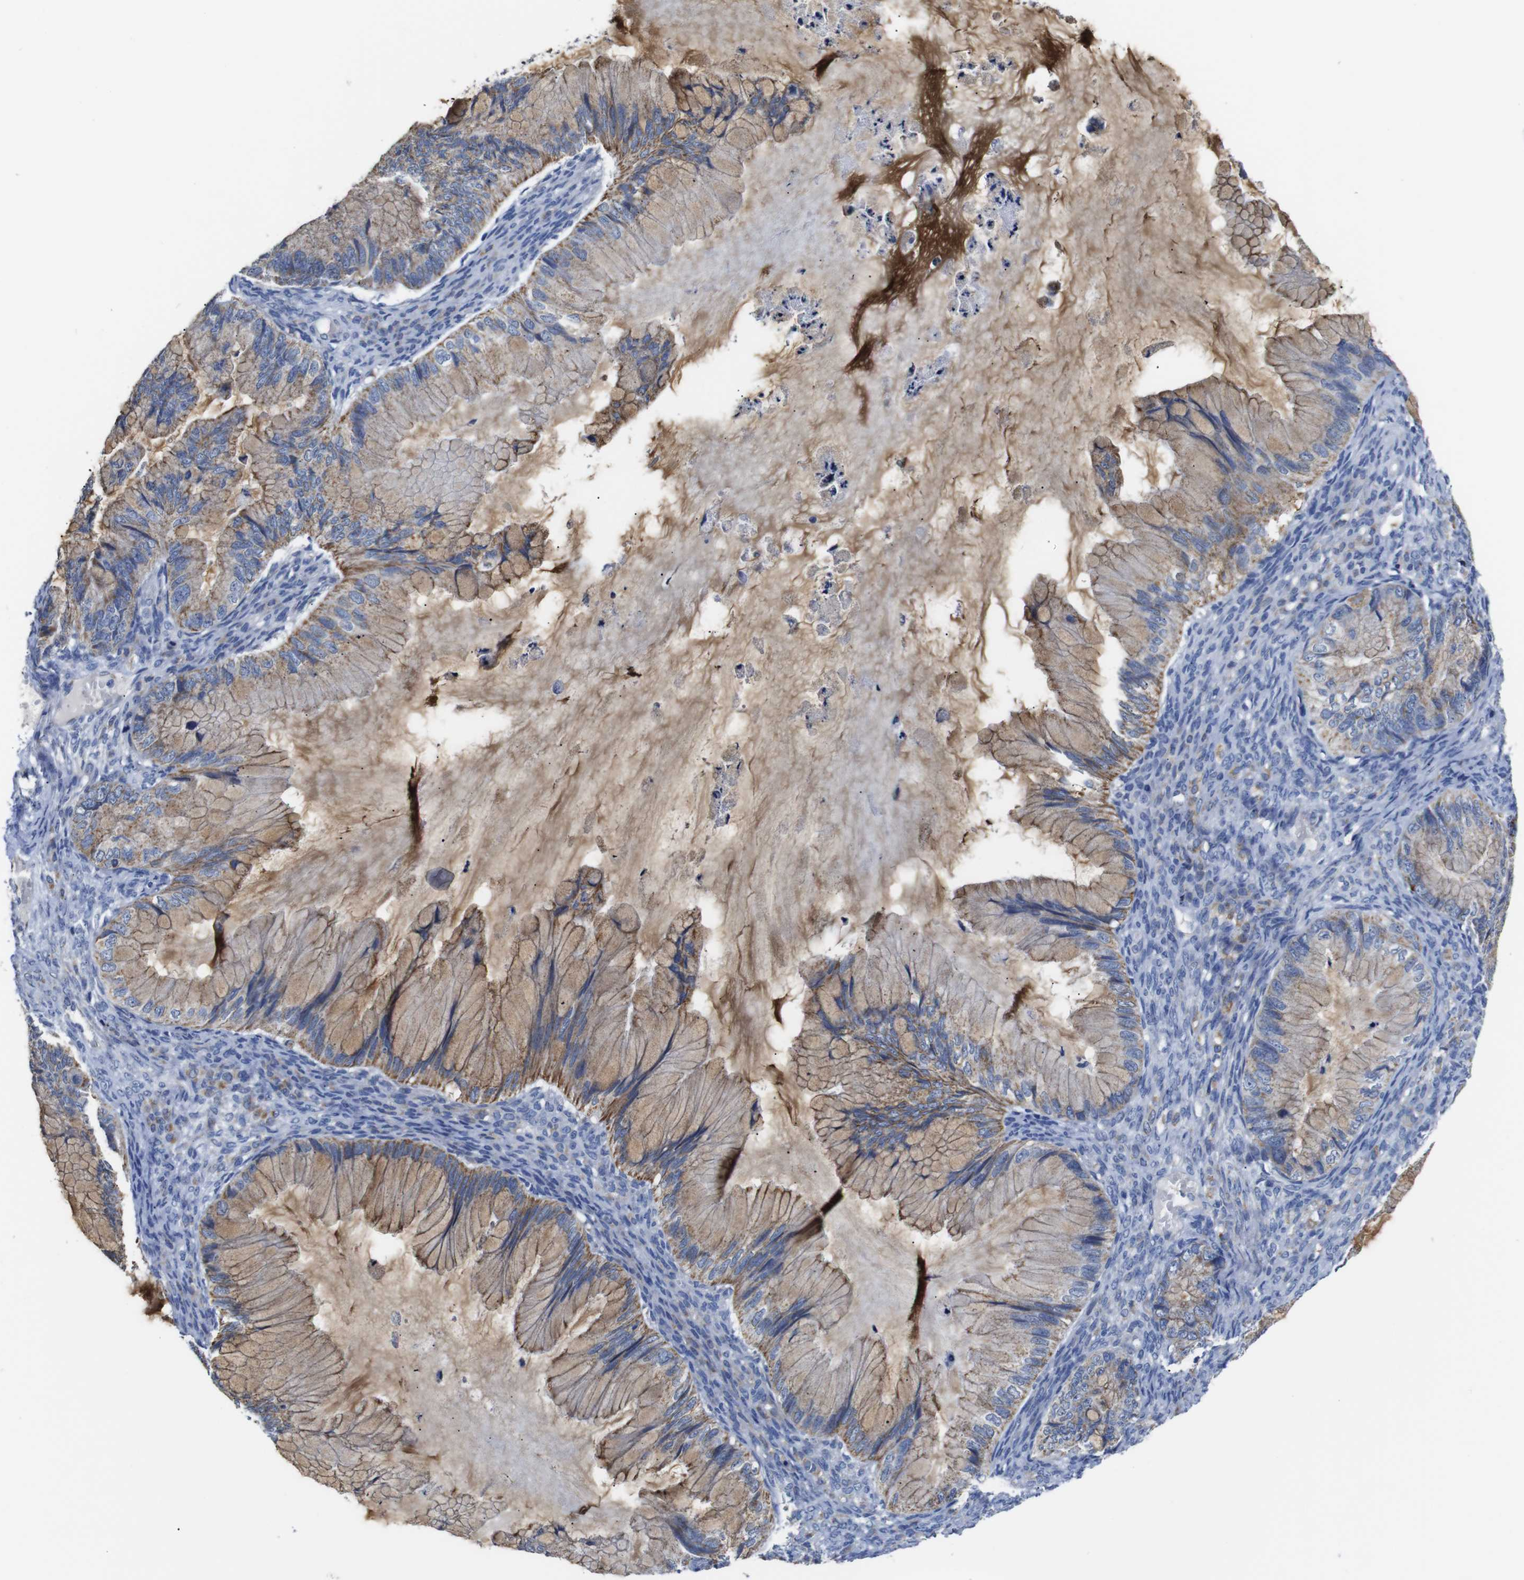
{"staining": {"intensity": "moderate", "quantity": ">75%", "location": "cytoplasmic/membranous"}, "tissue": "ovarian cancer", "cell_type": "Tumor cells", "image_type": "cancer", "snomed": [{"axis": "morphology", "description": "Cystadenocarcinoma, mucinous, NOS"}, {"axis": "topography", "description": "Ovary"}], "caption": "Immunohistochemical staining of human ovarian mucinous cystadenocarcinoma exhibits moderate cytoplasmic/membranous protein staining in about >75% of tumor cells.", "gene": "MAOA", "patient": {"sex": "female", "age": 36}}